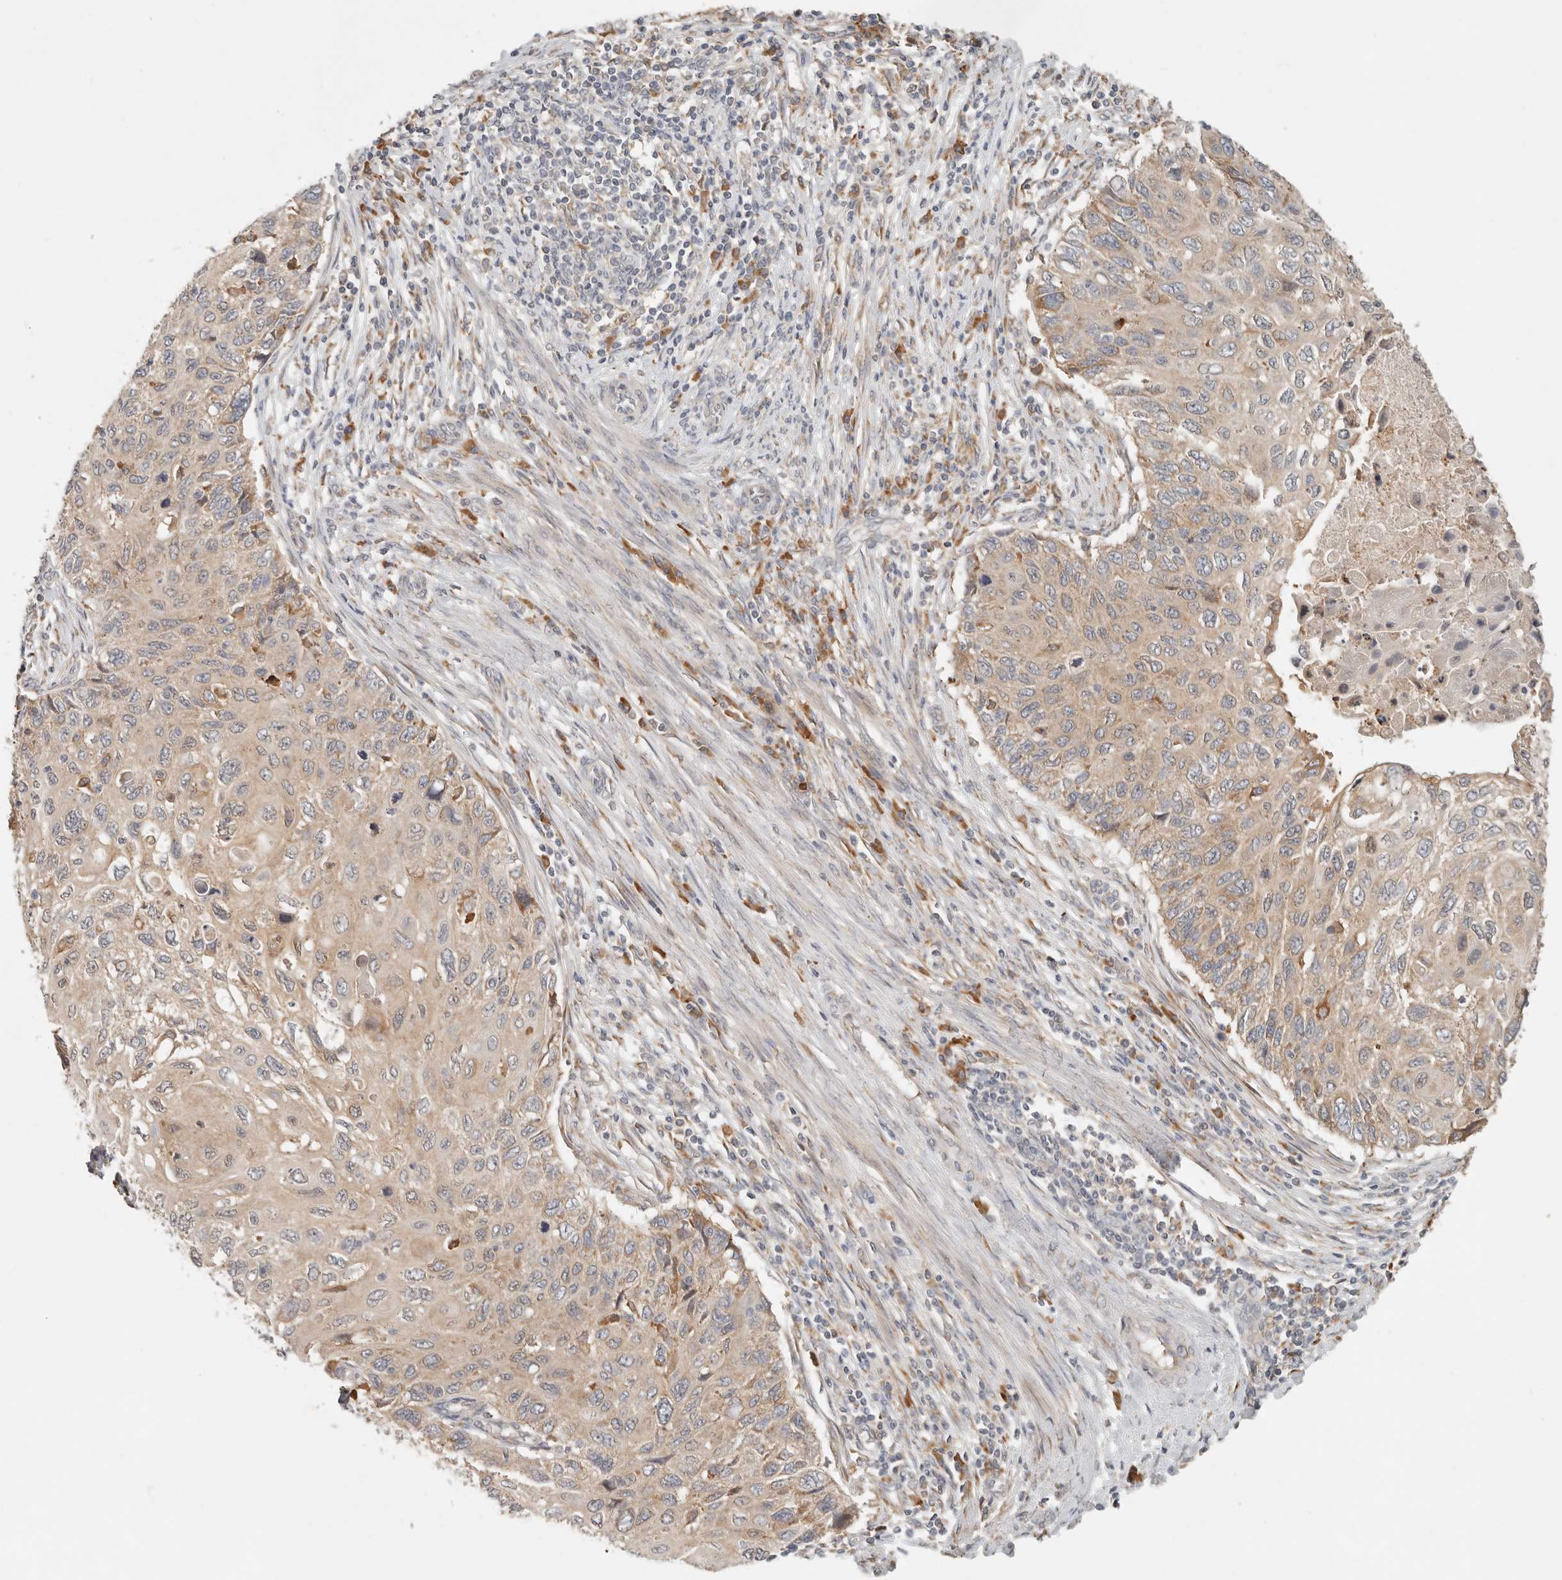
{"staining": {"intensity": "weak", "quantity": ">75%", "location": "cytoplasmic/membranous"}, "tissue": "cervical cancer", "cell_type": "Tumor cells", "image_type": "cancer", "snomed": [{"axis": "morphology", "description": "Squamous cell carcinoma, NOS"}, {"axis": "topography", "description": "Cervix"}], "caption": "This photomicrograph shows cervical cancer (squamous cell carcinoma) stained with immunohistochemistry (IHC) to label a protein in brown. The cytoplasmic/membranous of tumor cells show weak positivity for the protein. Nuclei are counter-stained blue.", "gene": "ARHGEF10L", "patient": {"sex": "female", "age": 70}}